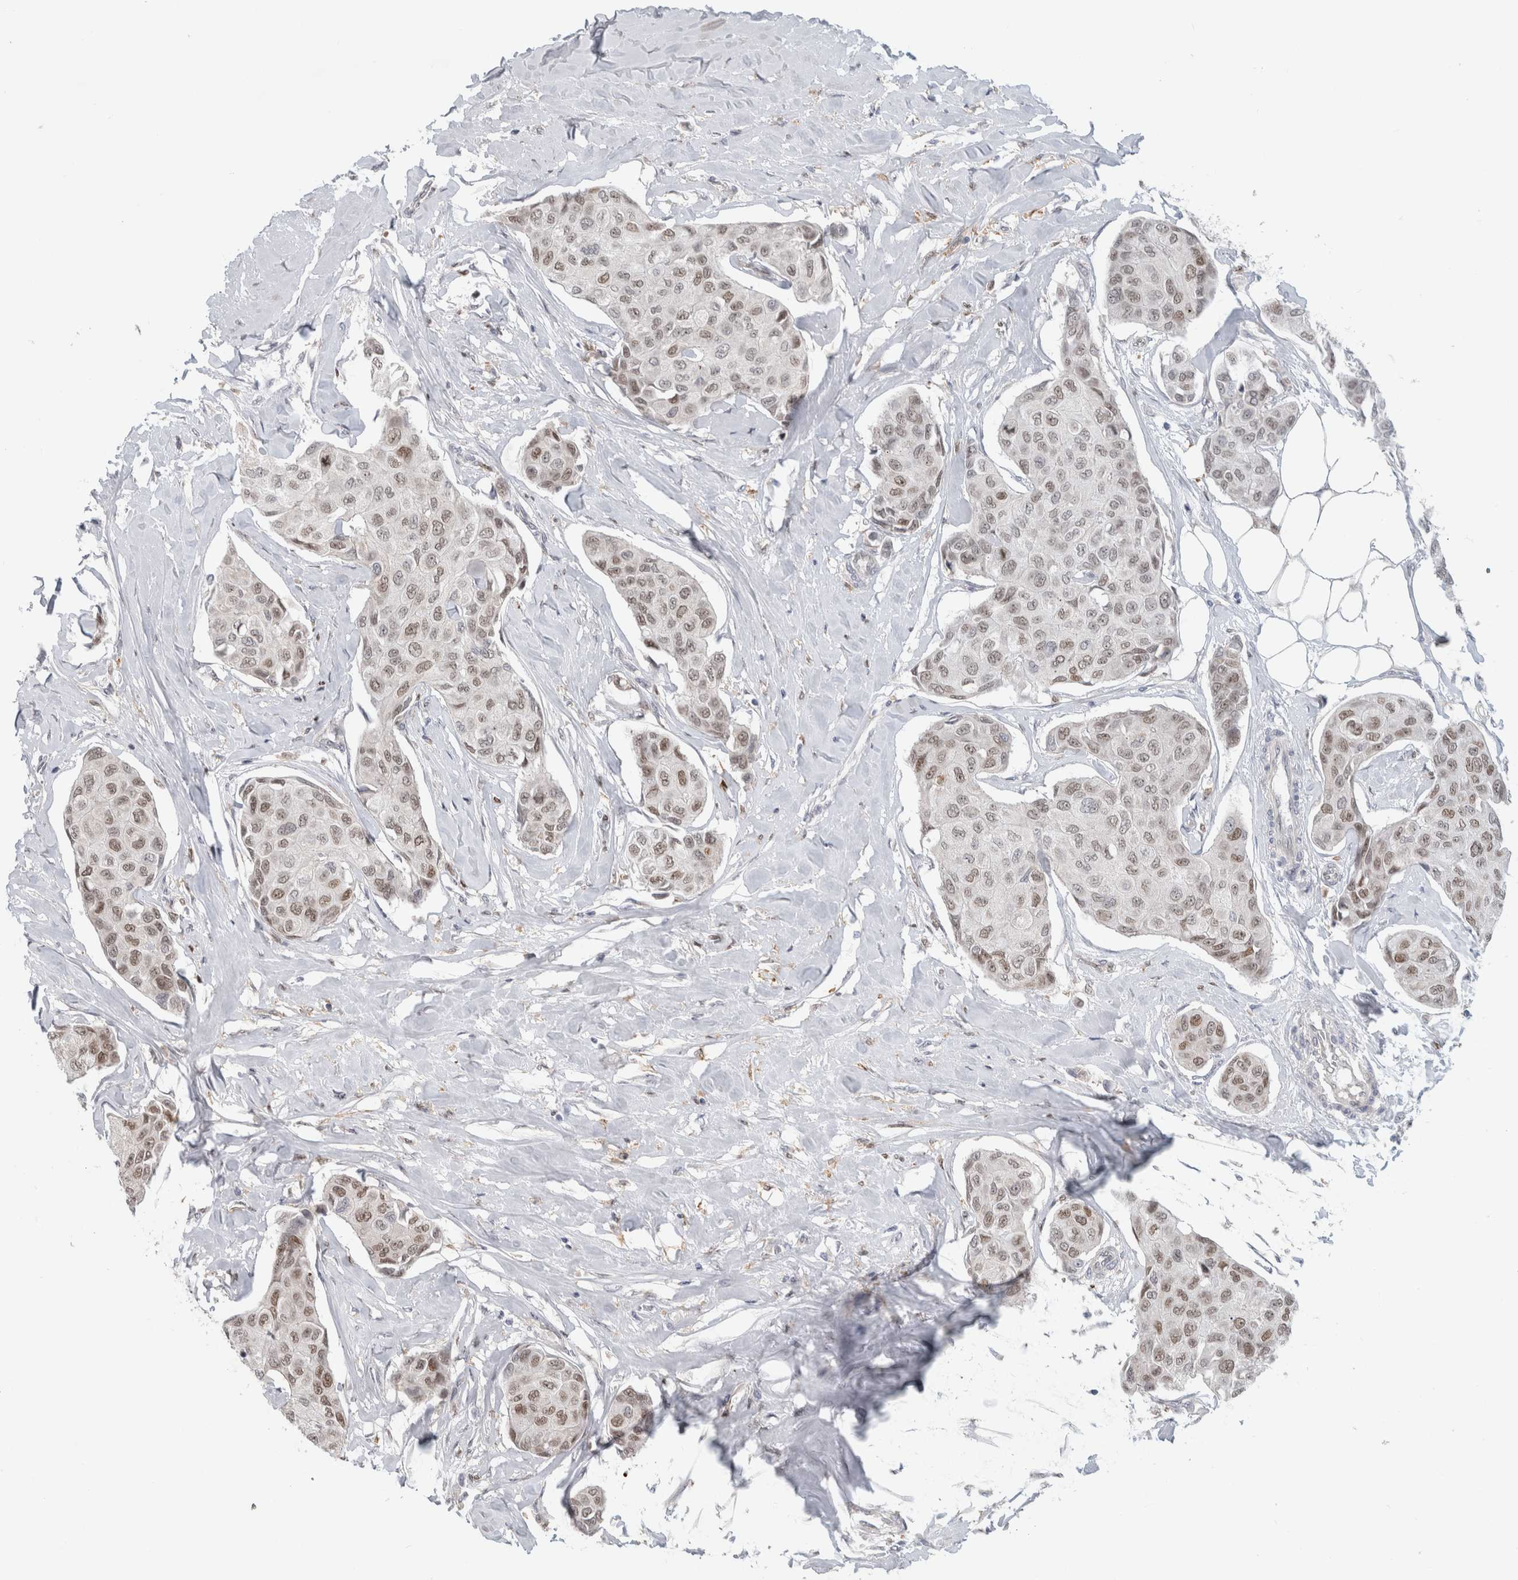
{"staining": {"intensity": "weak", "quantity": "25%-75%", "location": "nuclear"}, "tissue": "breast cancer", "cell_type": "Tumor cells", "image_type": "cancer", "snomed": [{"axis": "morphology", "description": "Duct carcinoma"}, {"axis": "topography", "description": "Breast"}], "caption": "Immunohistochemical staining of human breast infiltrating ductal carcinoma reveals weak nuclear protein staining in approximately 25%-75% of tumor cells. (brown staining indicates protein expression, while blue staining denotes nuclei).", "gene": "INSRR", "patient": {"sex": "female", "age": 80}}